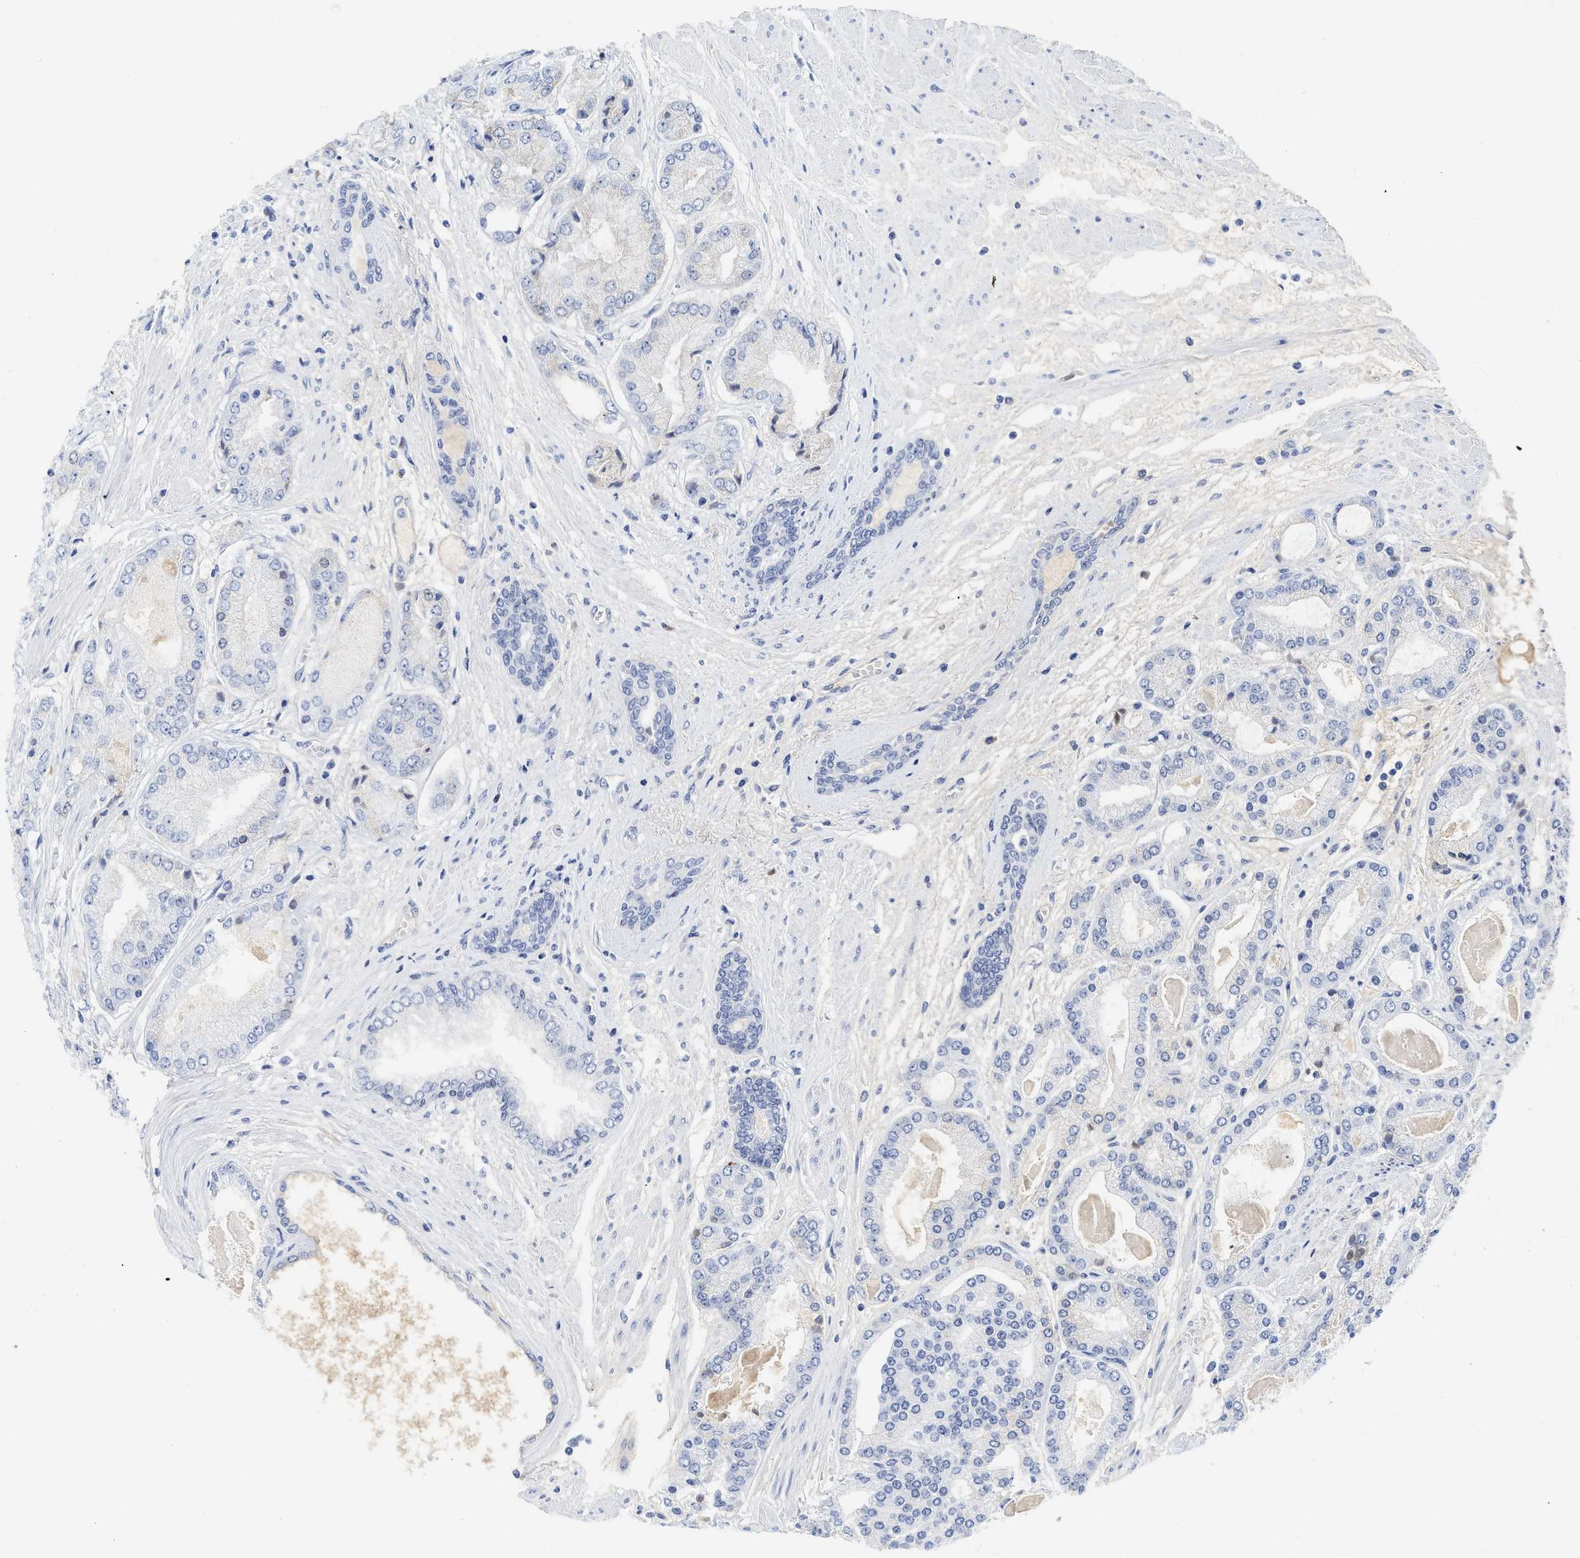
{"staining": {"intensity": "negative", "quantity": "none", "location": "none"}, "tissue": "prostate cancer", "cell_type": "Tumor cells", "image_type": "cancer", "snomed": [{"axis": "morphology", "description": "Adenocarcinoma, High grade"}, {"axis": "topography", "description": "Prostate"}], "caption": "Prostate cancer (high-grade adenocarcinoma) was stained to show a protein in brown. There is no significant expression in tumor cells.", "gene": "C2", "patient": {"sex": "male", "age": 59}}